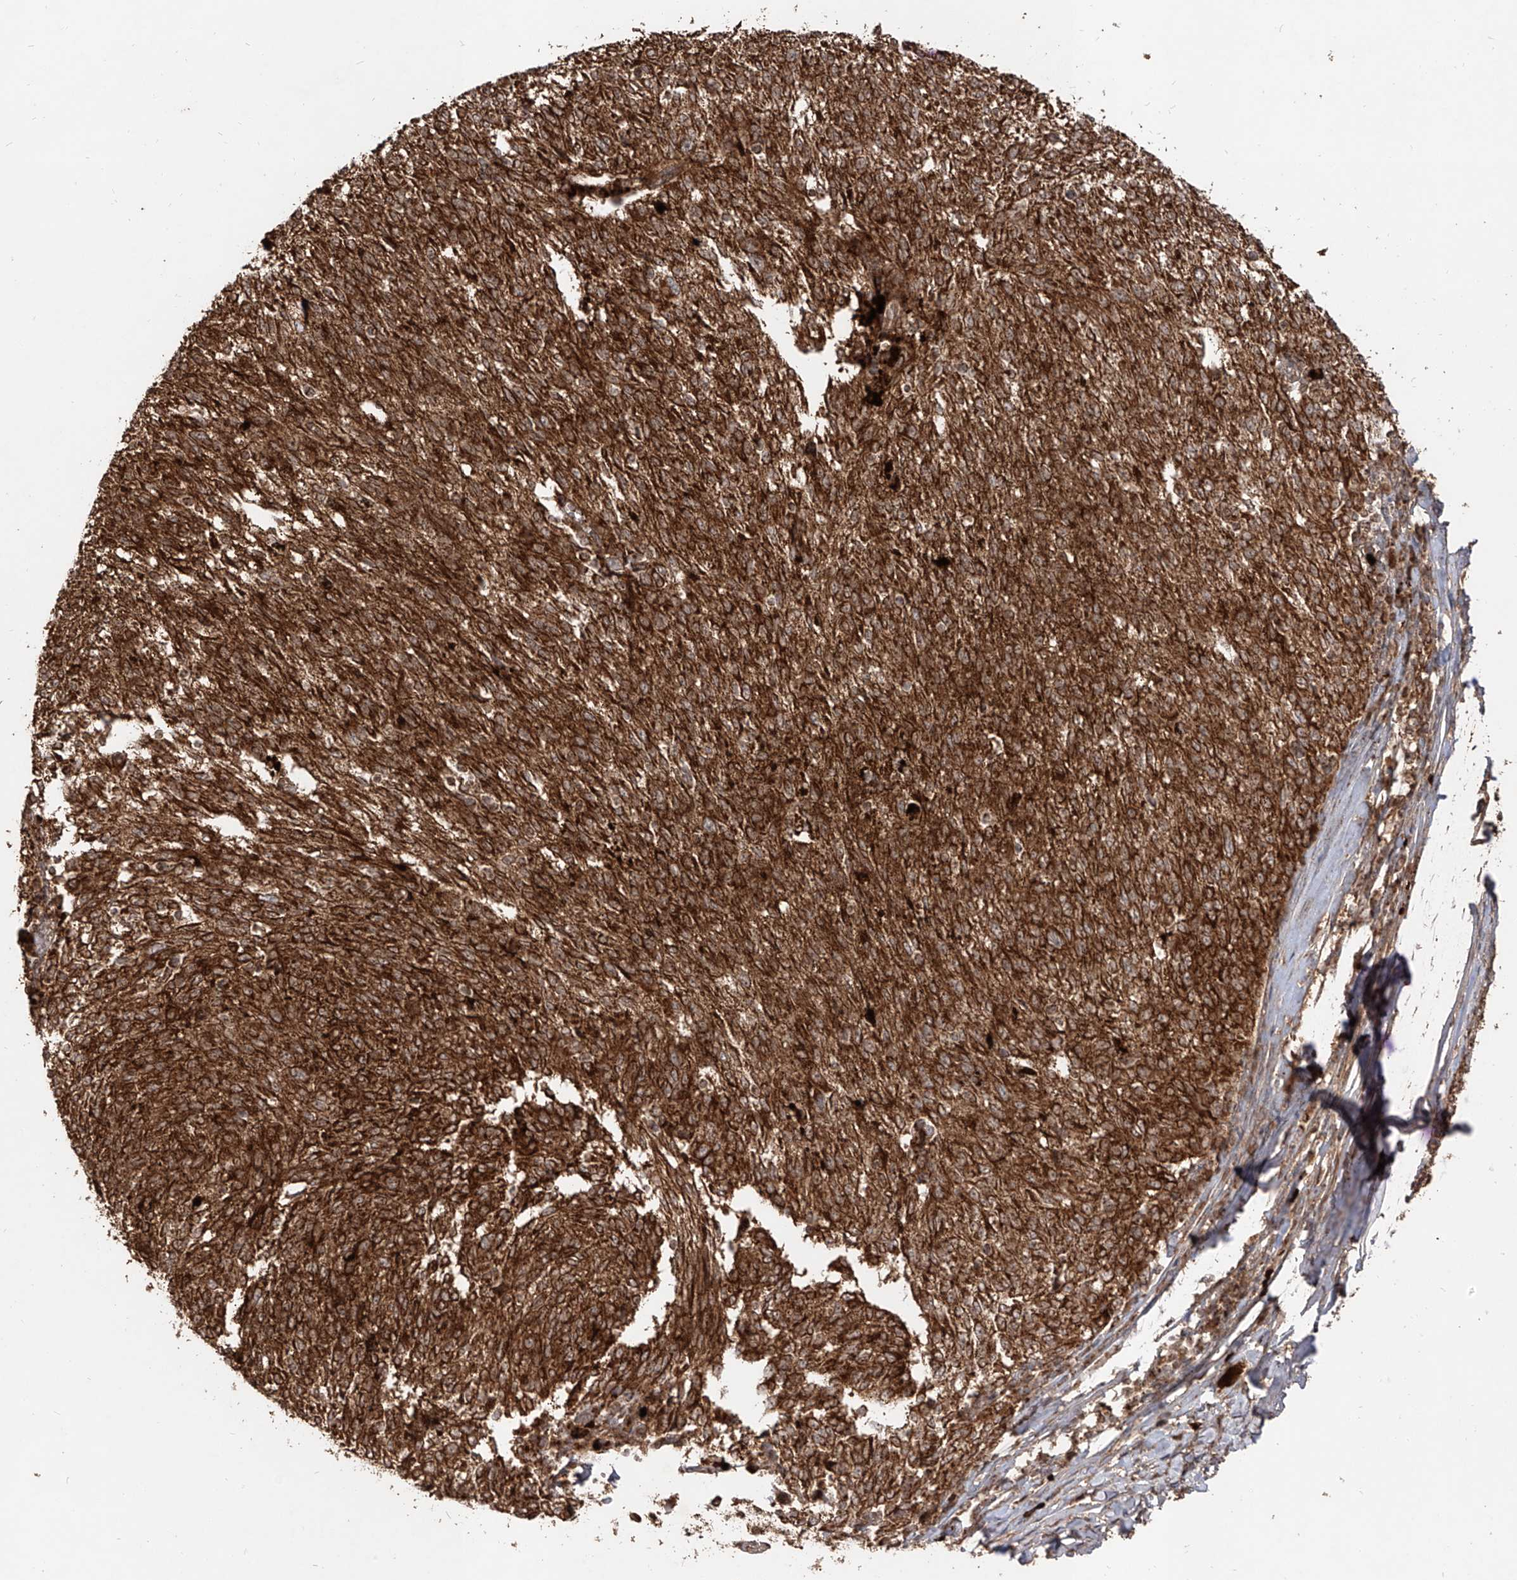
{"staining": {"intensity": "strong", "quantity": ">75%", "location": "cytoplasmic/membranous"}, "tissue": "melanoma", "cell_type": "Tumor cells", "image_type": "cancer", "snomed": [{"axis": "morphology", "description": "Malignant melanoma, NOS"}, {"axis": "topography", "description": "Skin"}], "caption": "The photomicrograph shows staining of malignant melanoma, revealing strong cytoplasmic/membranous protein staining (brown color) within tumor cells.", "gene": "AIM2", "patient": {"sex": "female", "age": 72}}